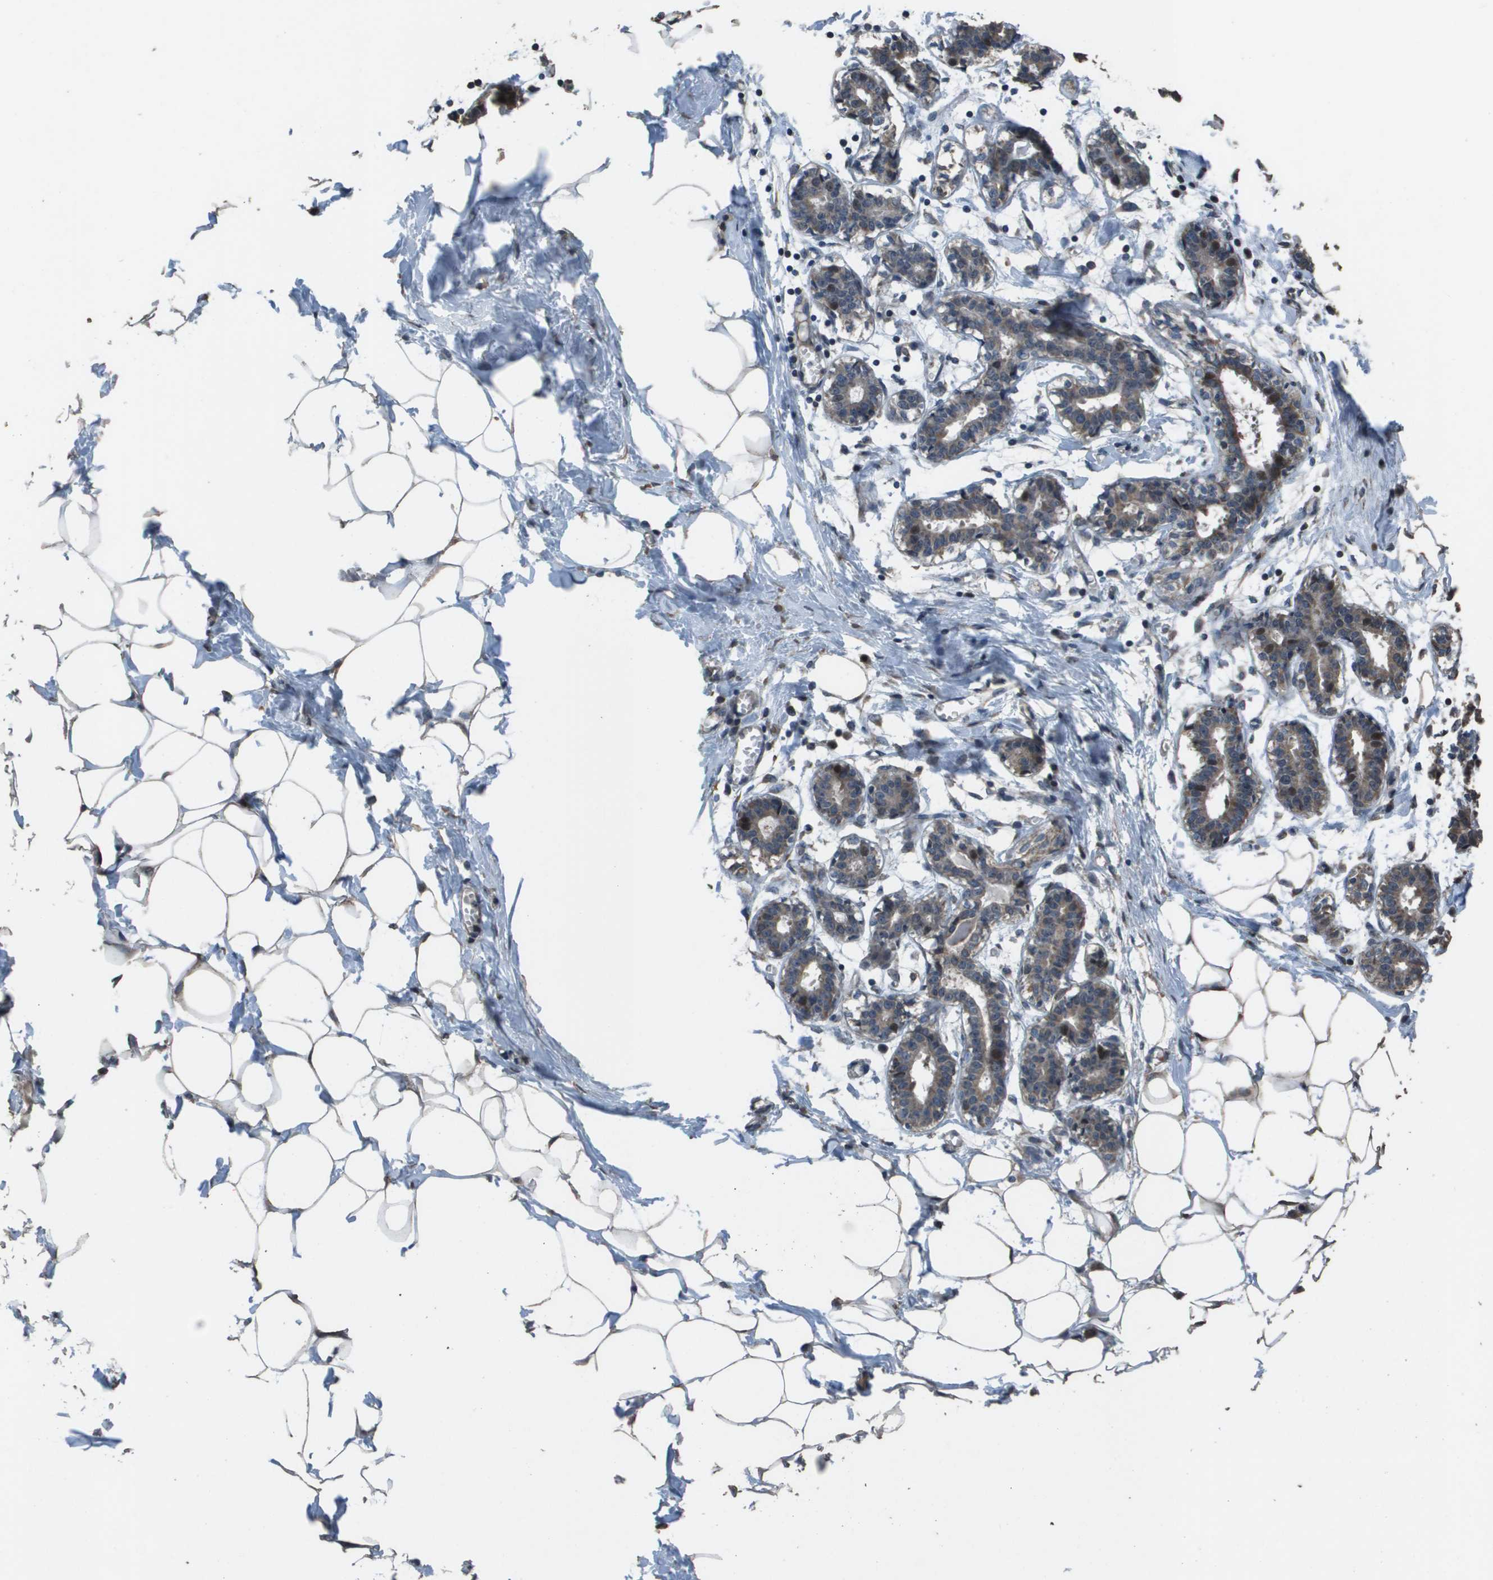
{"staining": {"intensity": "moderate", "quantity": ">75%", "location": "cytoplasmic/membranous"}, "tissue": "breast", "cell_type": "Adipocytes", "image_type": "normal", "snomed": [{"axis": "morphology", "description": "Normal tissue, NOS"}, {"axis": "topography", "description": "Breast"}], "caption": "A medium amount of moderate cytoplasmic/membranous positivity is identified in about >75% of adipocytes in benign breast. (DAB (3,3'-diaminobenzidine) IHC with brightfield microscopy, high magnification).", "gene": "FIG4", "patient": {"sex": "female", "age": 27}}